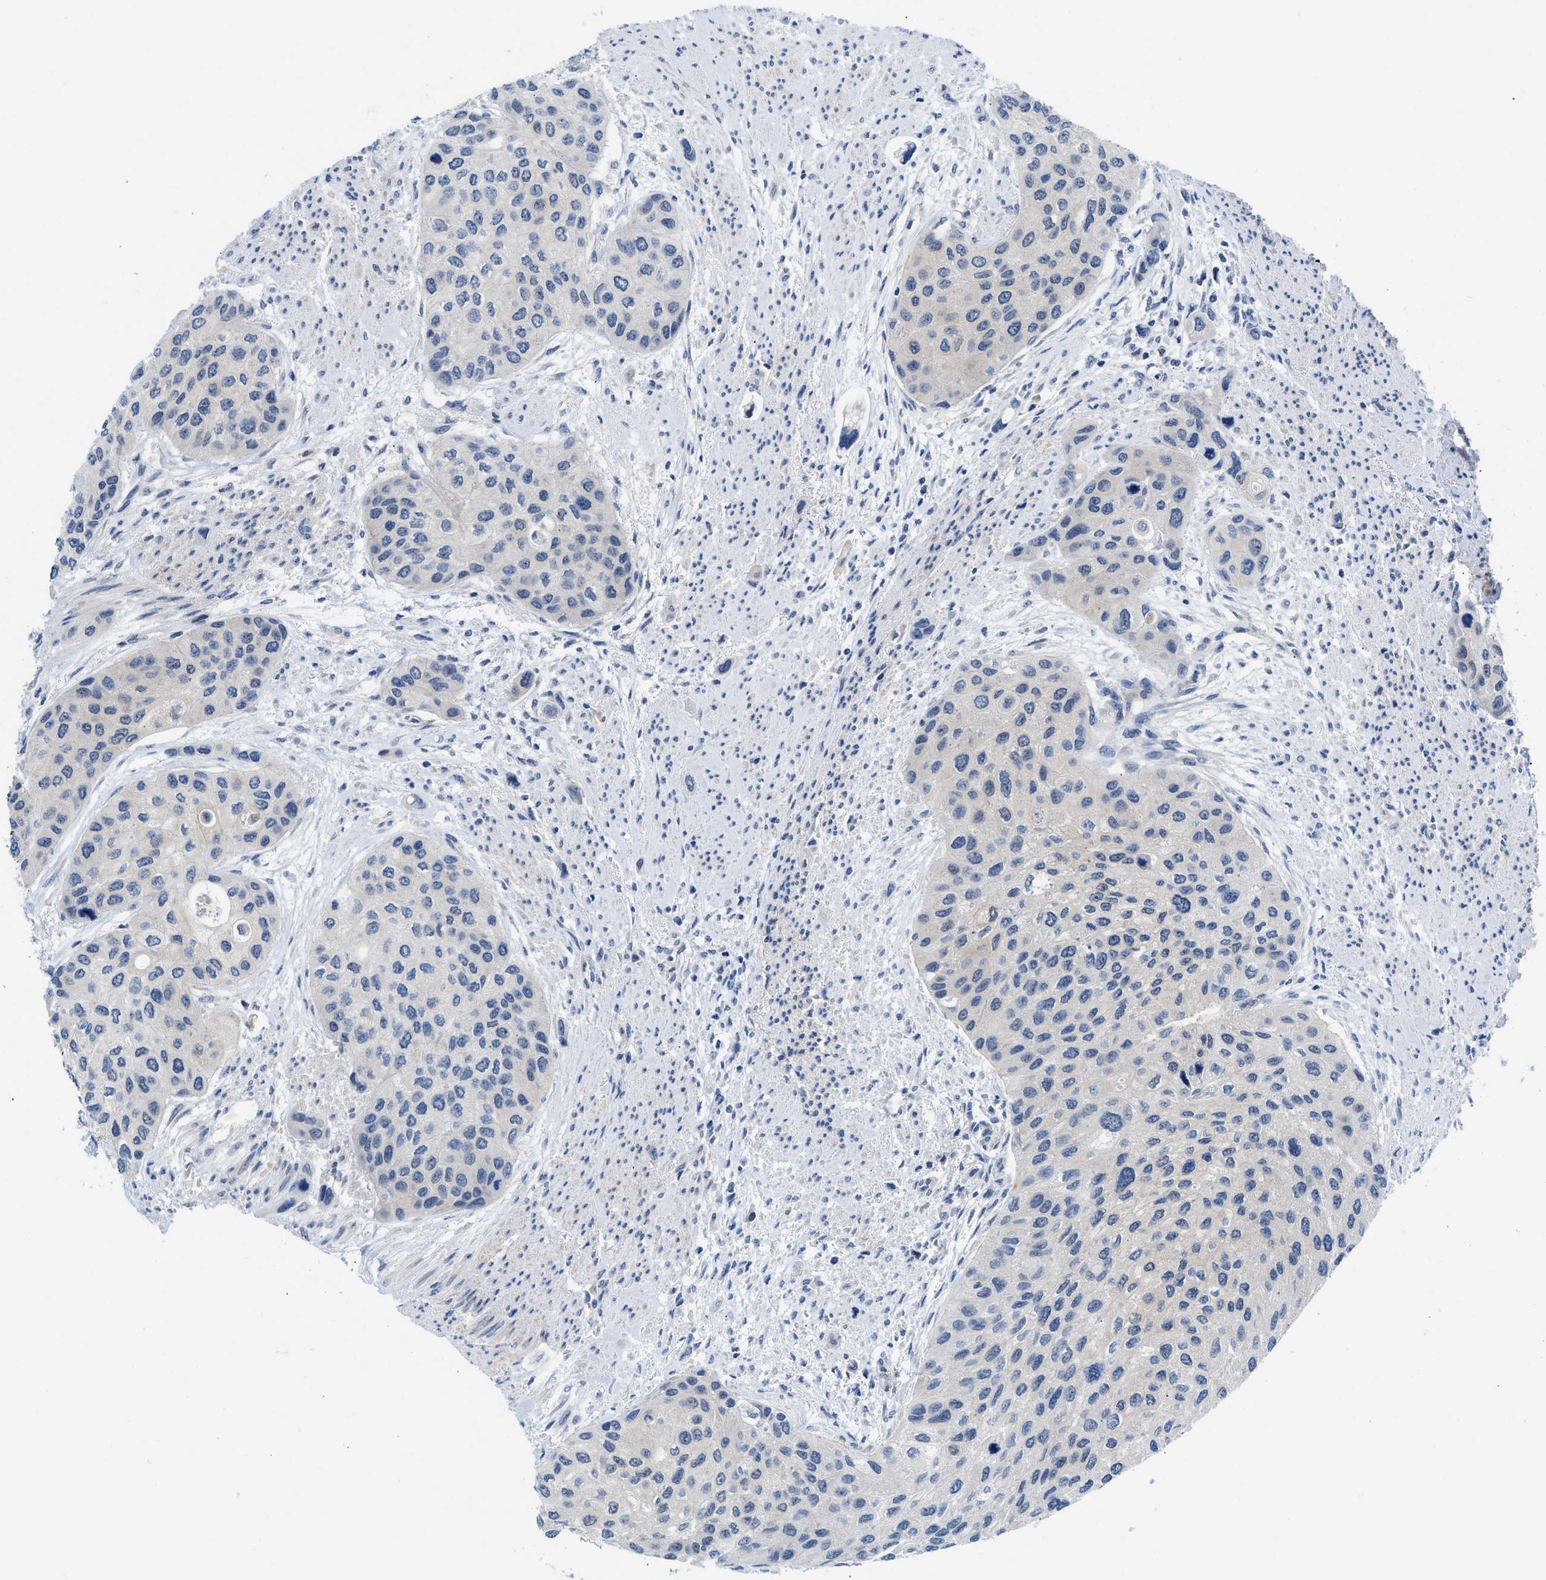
{"staining": {"intensity": "negative", "quantity": "none", "location": "none"}, "tissue": "urothelial cancer", "cell_type": "Tumor cells", "image_type": "cancer", "snomed": [{"axis": "morphology", "description": "Urothelial carcinoma, High grade"}, {"axis": "topography", "description": "Urinary bladder"}], "caption": "This is an immunohistochemistry (IHC) histopathology image of human urothelial cancer. There is no staining in tumor cells.", "gene": "CBR1", "patient": {"sex": "female", "age": 56}}